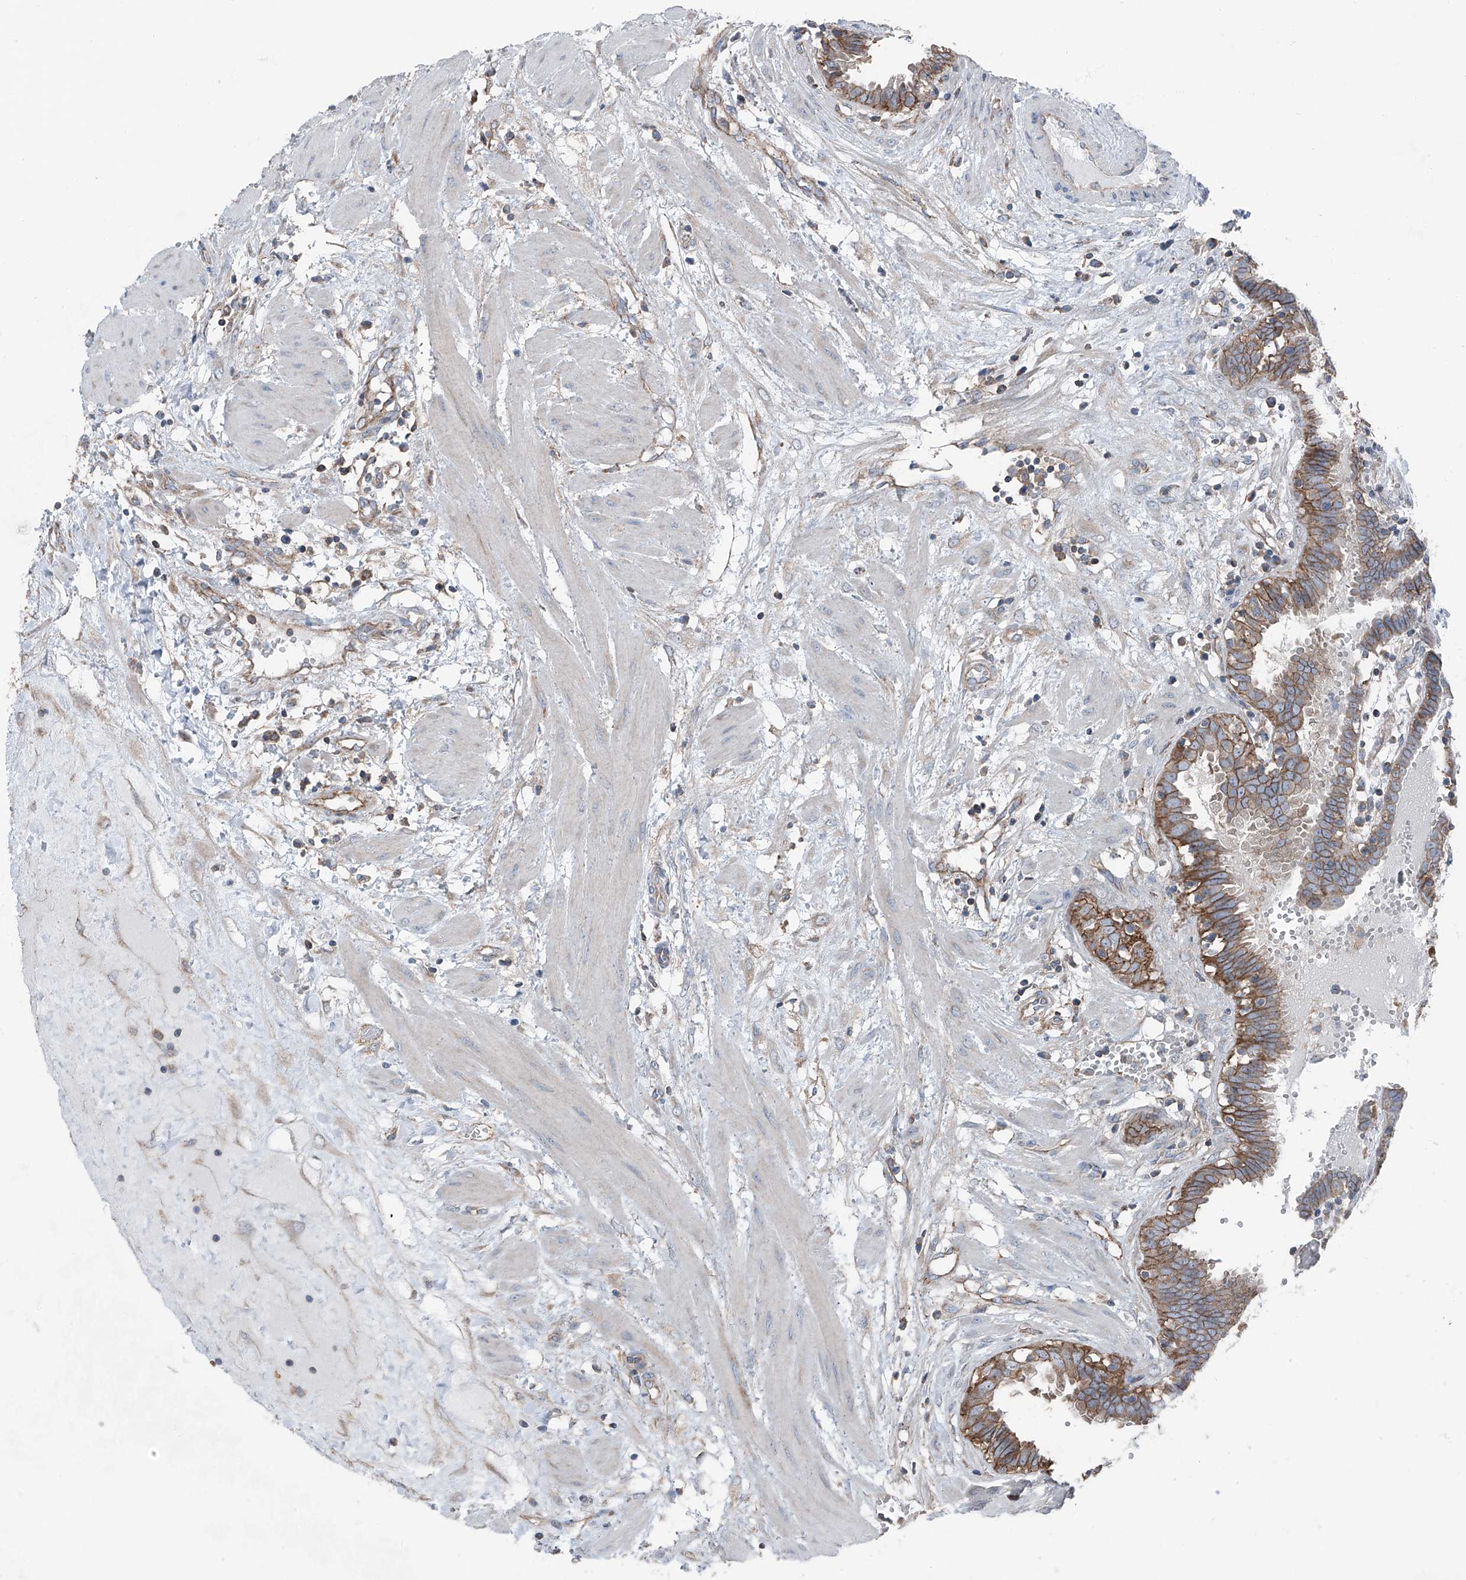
{"staining": {"intensity": "moderate", "quantity": ">75%", "location": "cytoplasmic/membranous"}, "tissue": "fallopian tube", "cell_type": "Glandular cells", "image_type": "normal", "snomed": [{"axis": "morphology", "description": "Normal tissue, NOS"}, {"axis": "topography", "description": "Fallopian tube"}, {"axis": "topography", "description": "Placenta"}], "caption": "High-power microscopy captured an IHC micrograph of normal fallopian tube, revealing moderate cytoplasmic/membranous positivity in about >75% of glandular cells. The protein of interest is shown in brown color, while the nuclei are stained blue.", "gene": "GPR142", "patient": {"sex": "female", "age": 32}}